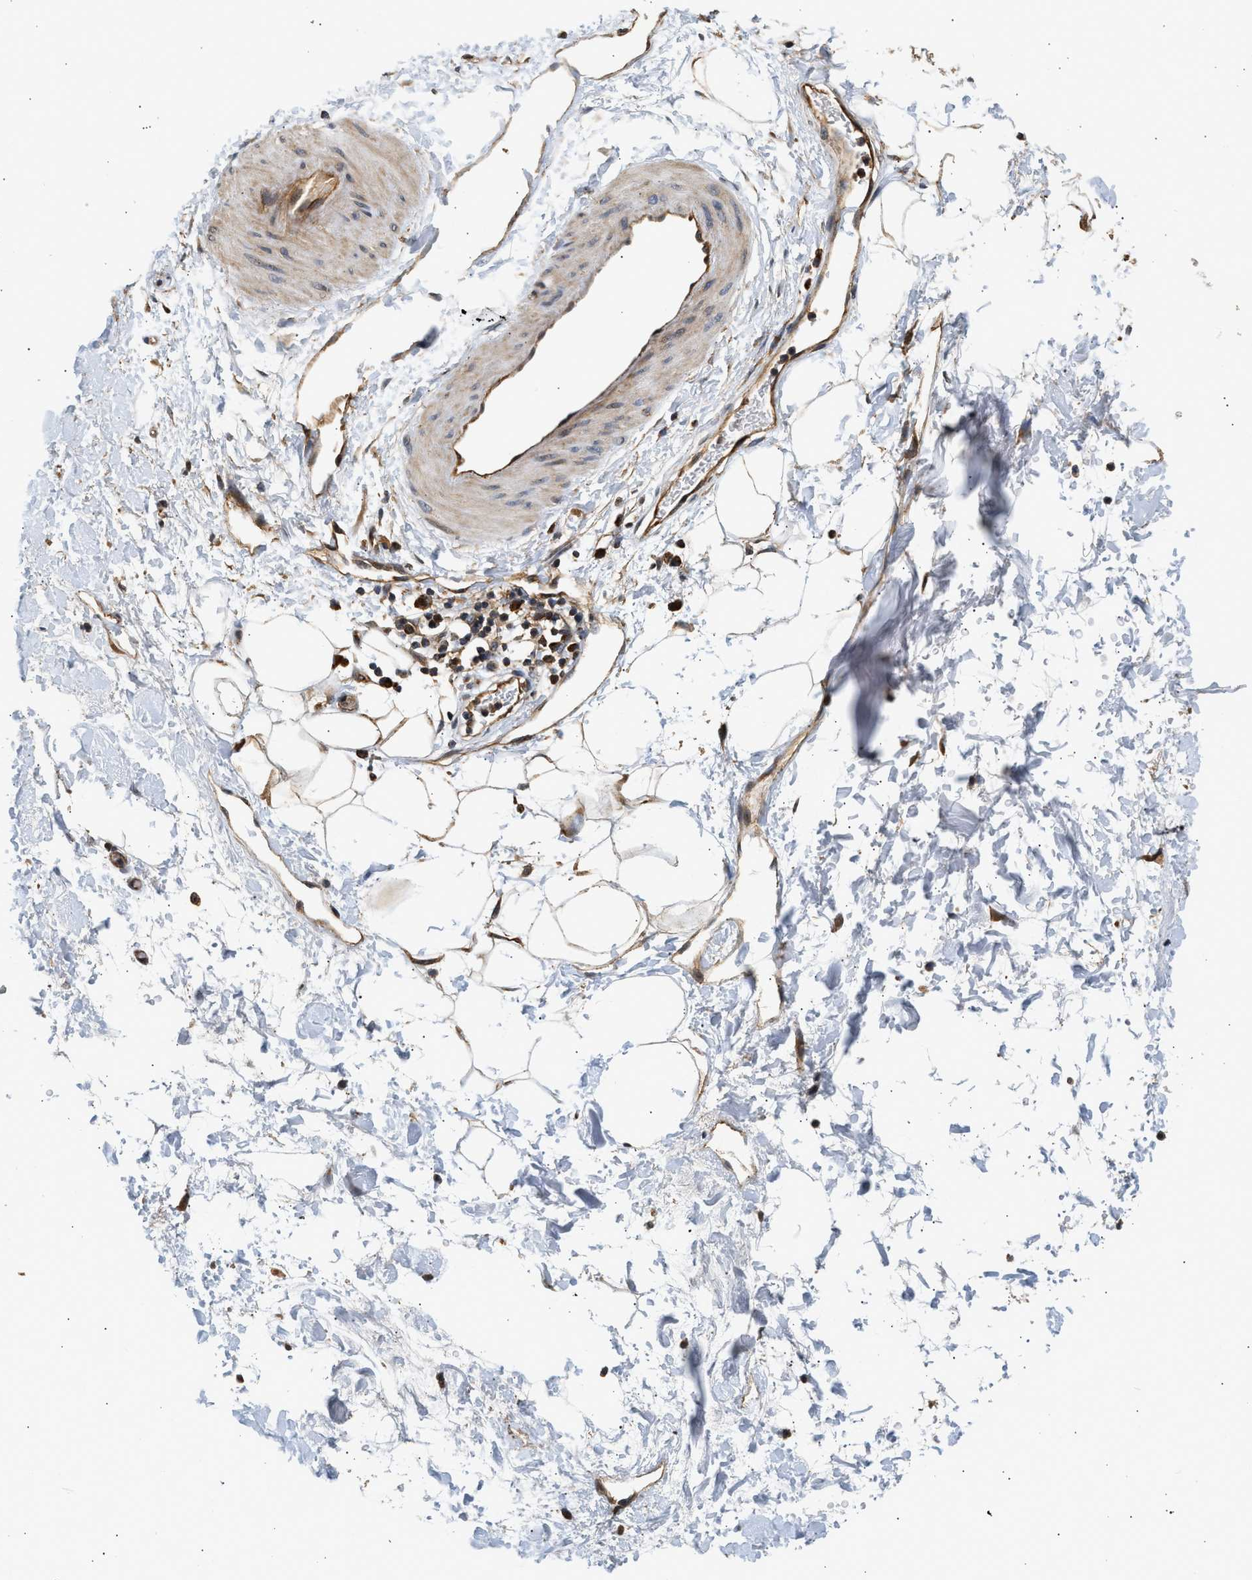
{"staining": {"intensity": "strong", "quantity": ">75%", "location": "cytoplasmic/membranous"}, "tissue": "adipose tissue", "cell_type": "Adipocytes", "image_type": "normal", "snomed": [{"axis": "morphology", "description": "Normal tissue, NOS"}, {"axis": "topography", "description": "Soft tissue"}], "caption": "An image showing strong cytoplasmic/membranous positivity in about >75% of adipocytes in normal adipose tissue, as visualized by brown immunohistochemical staining.", "gene": "DUSP14", "patient": {"sex": "male", "age": 72}}